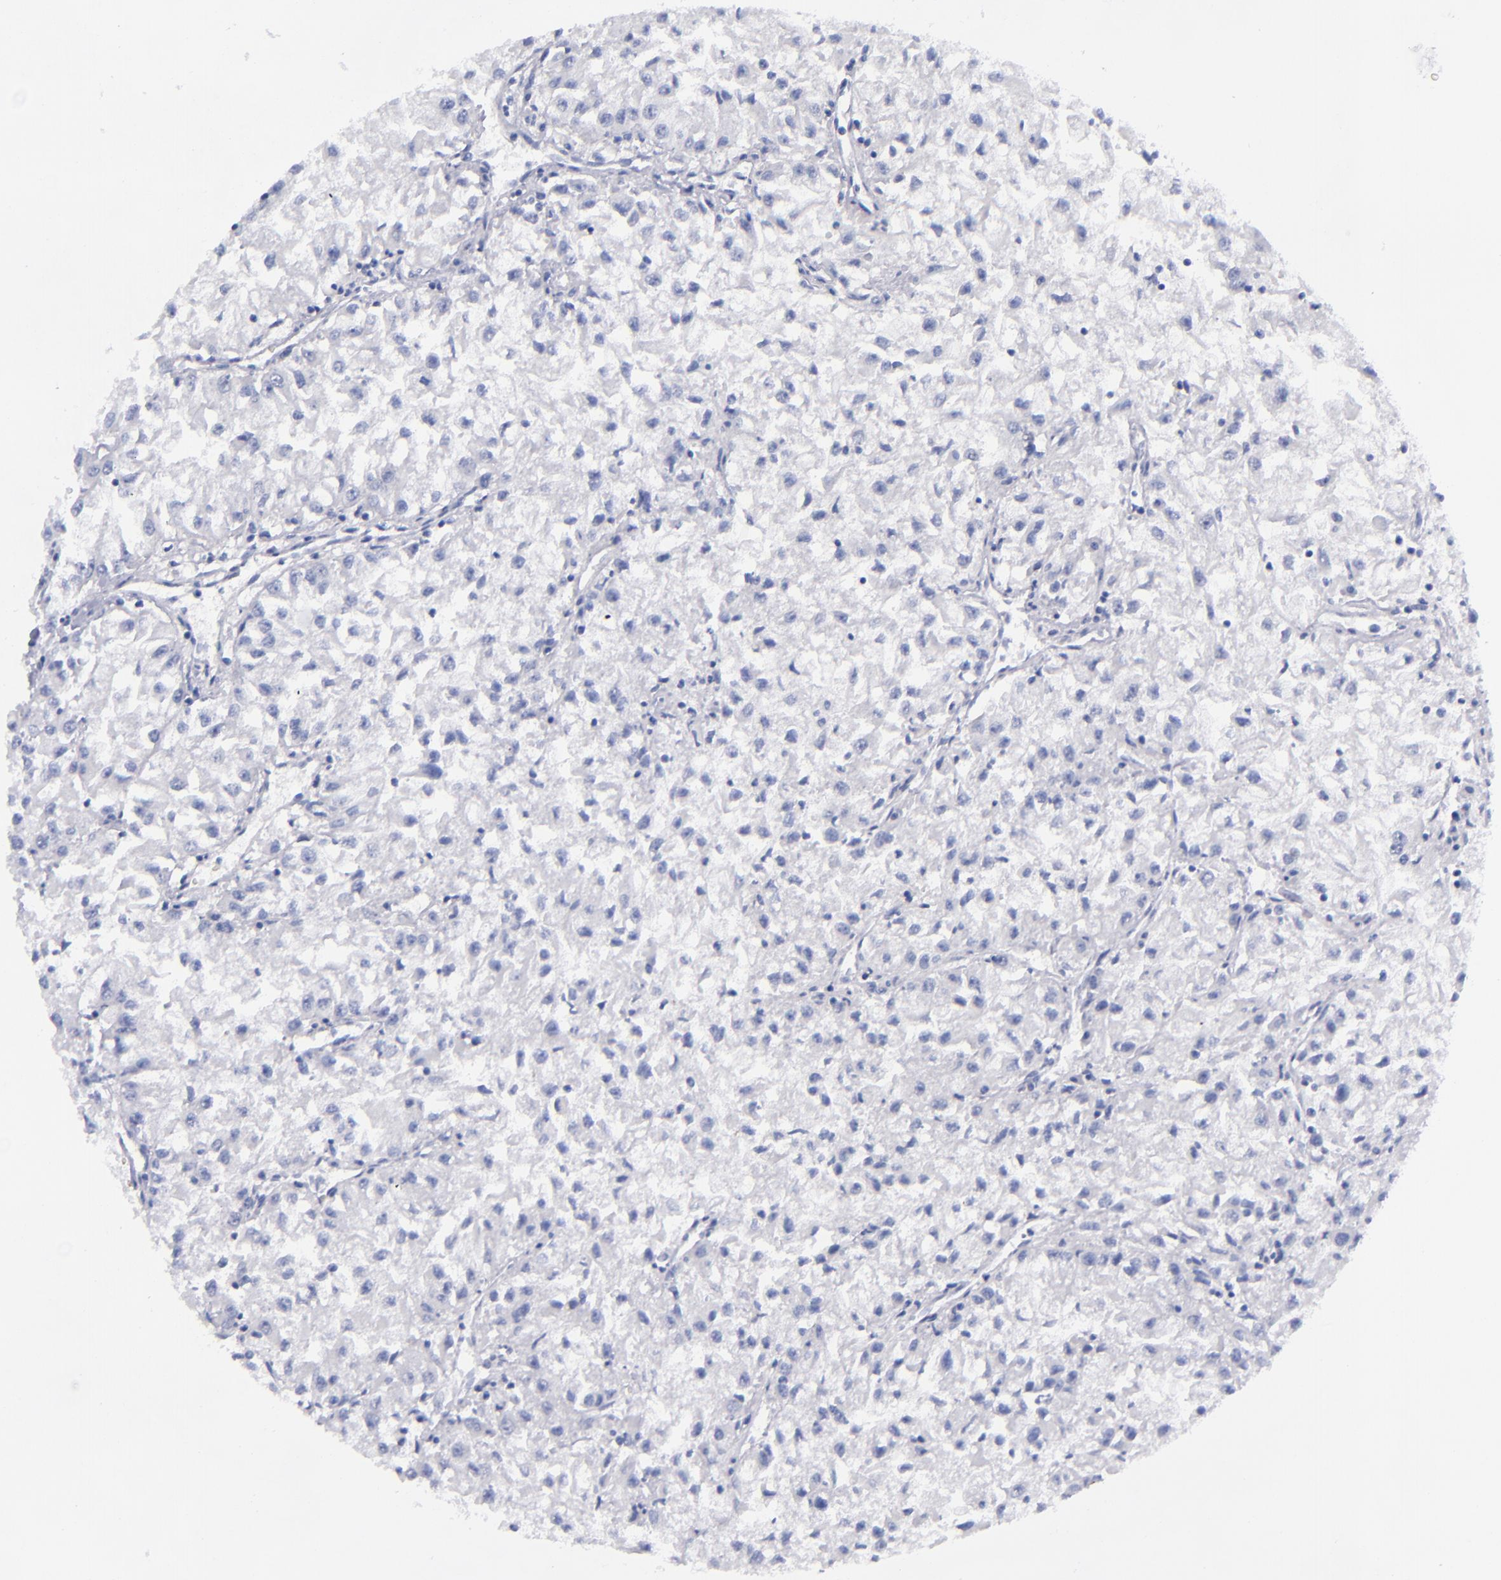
{"staining": {"intensity": "negative", "quantity": "none", "location": "none"}, "tissue": "renal cancer", "cell_type": "Tumor cells", "image_type": "cancer", "snomed": [{"axis": "morphology", "description": "Adenocarcinoma, NOS"}, {"axis": "topography", "description": "Kidney"}], "caption": "Tumor cells show no significant protein expression in adenocarcinoma (renal).", "gene": "MCM7", "patient": {"sex": "male", "age": 59}}